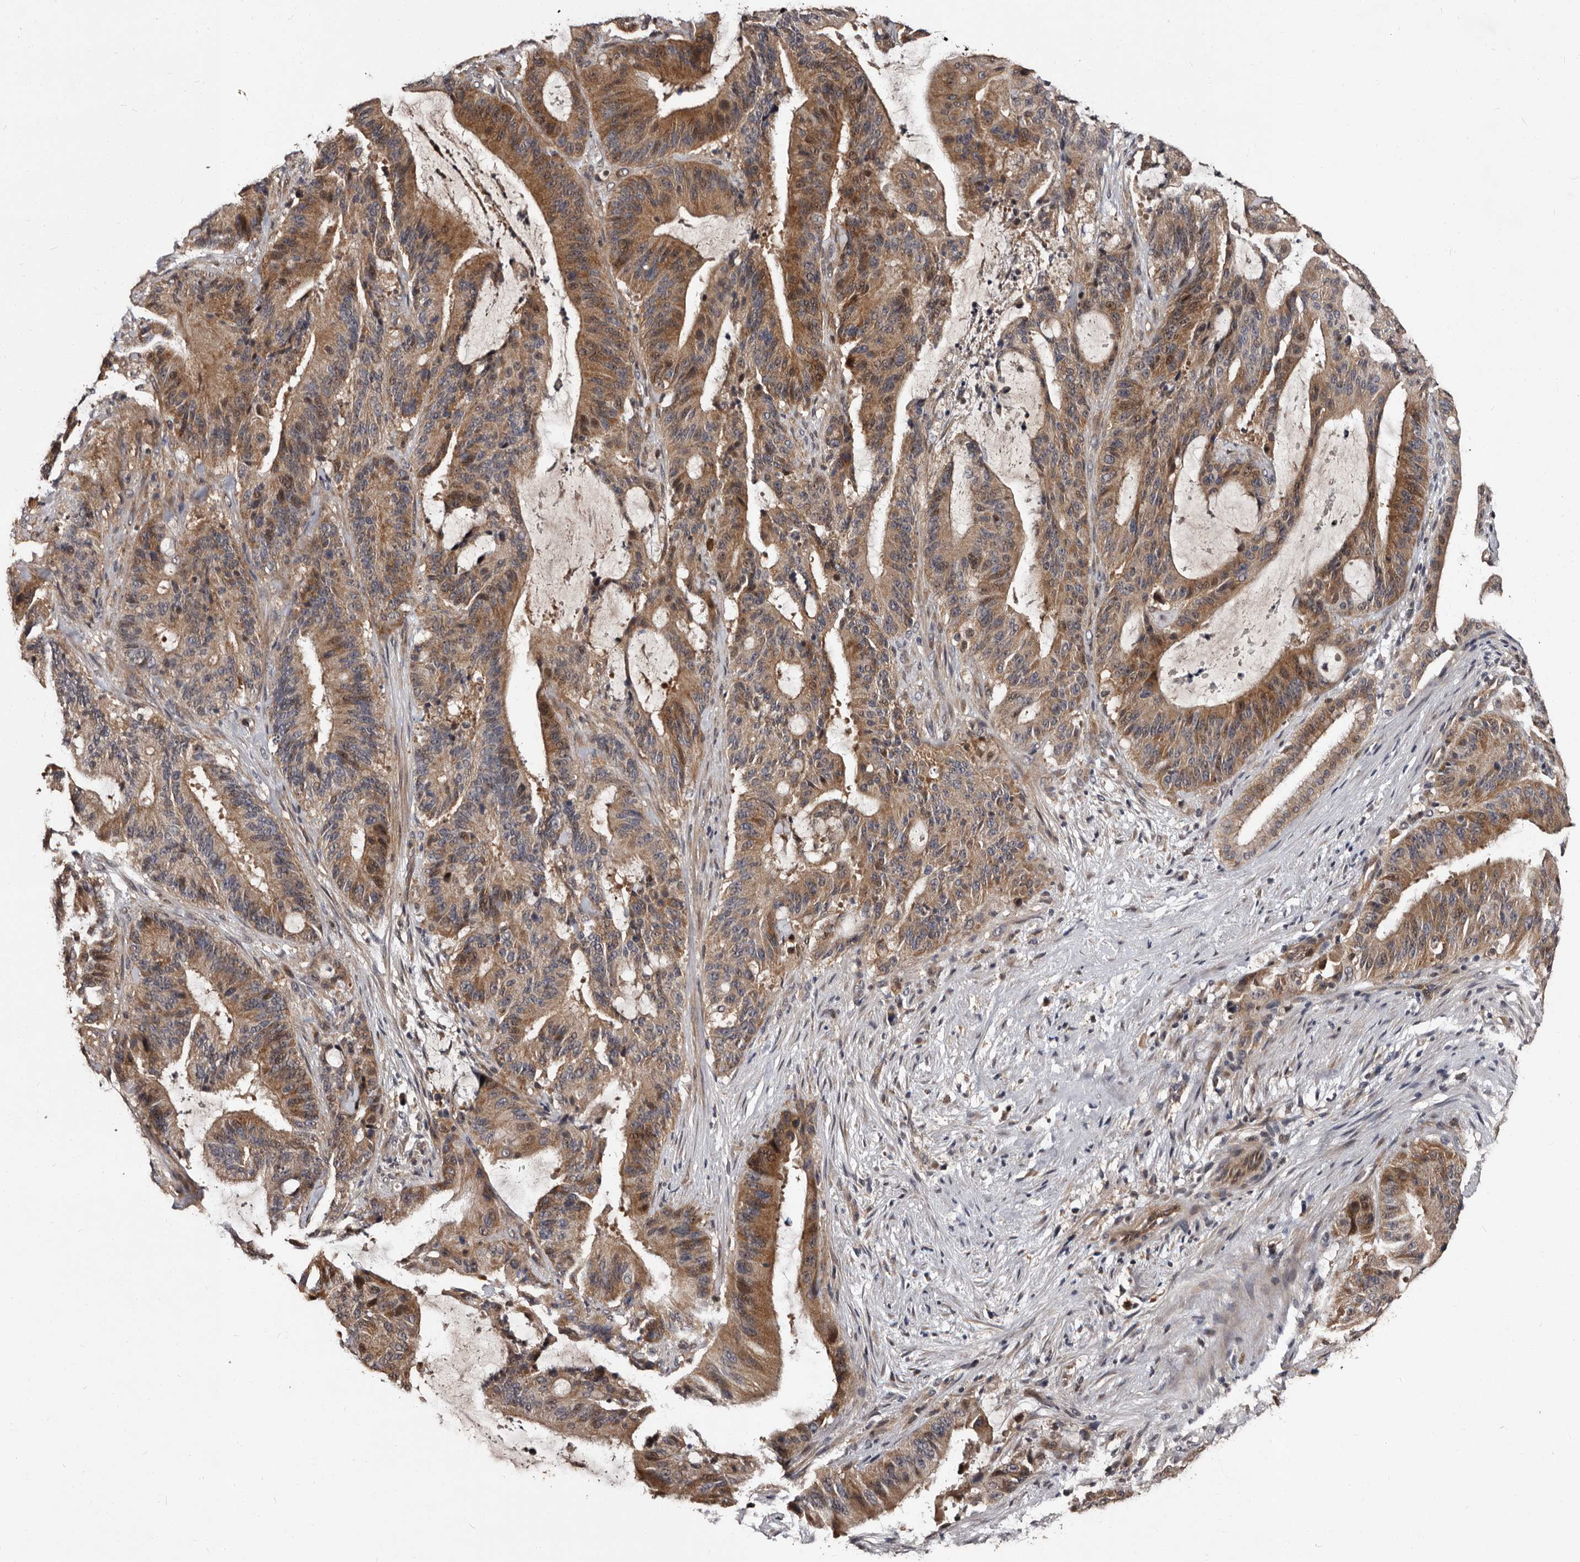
{"staining": {"intensity": "moderate", "quantity": ">75%", "location": "cytoplasmic/membranous"}, "tissue": "liver cancer", "cell_type": "Tumor cells", "image_type": "cancer", "snomed": [{"axis": "morphology", "description": "Normal tissue, NOS"}, {"axis": "morphology", "description": "Cholangiocarcinoma"}, {"axis": "topography", "description": "Liver"}, {"axis": "topography", "description": "Peripheral nerve tissue"}], "caption": "This is an image of immunohistochemistry staining of liver cancer, which shows moderate staining in the cytoplasmic/membranous of tumor cells.", "gene": "MKRN3", "patient": {"sex": "female", "age": 73}}